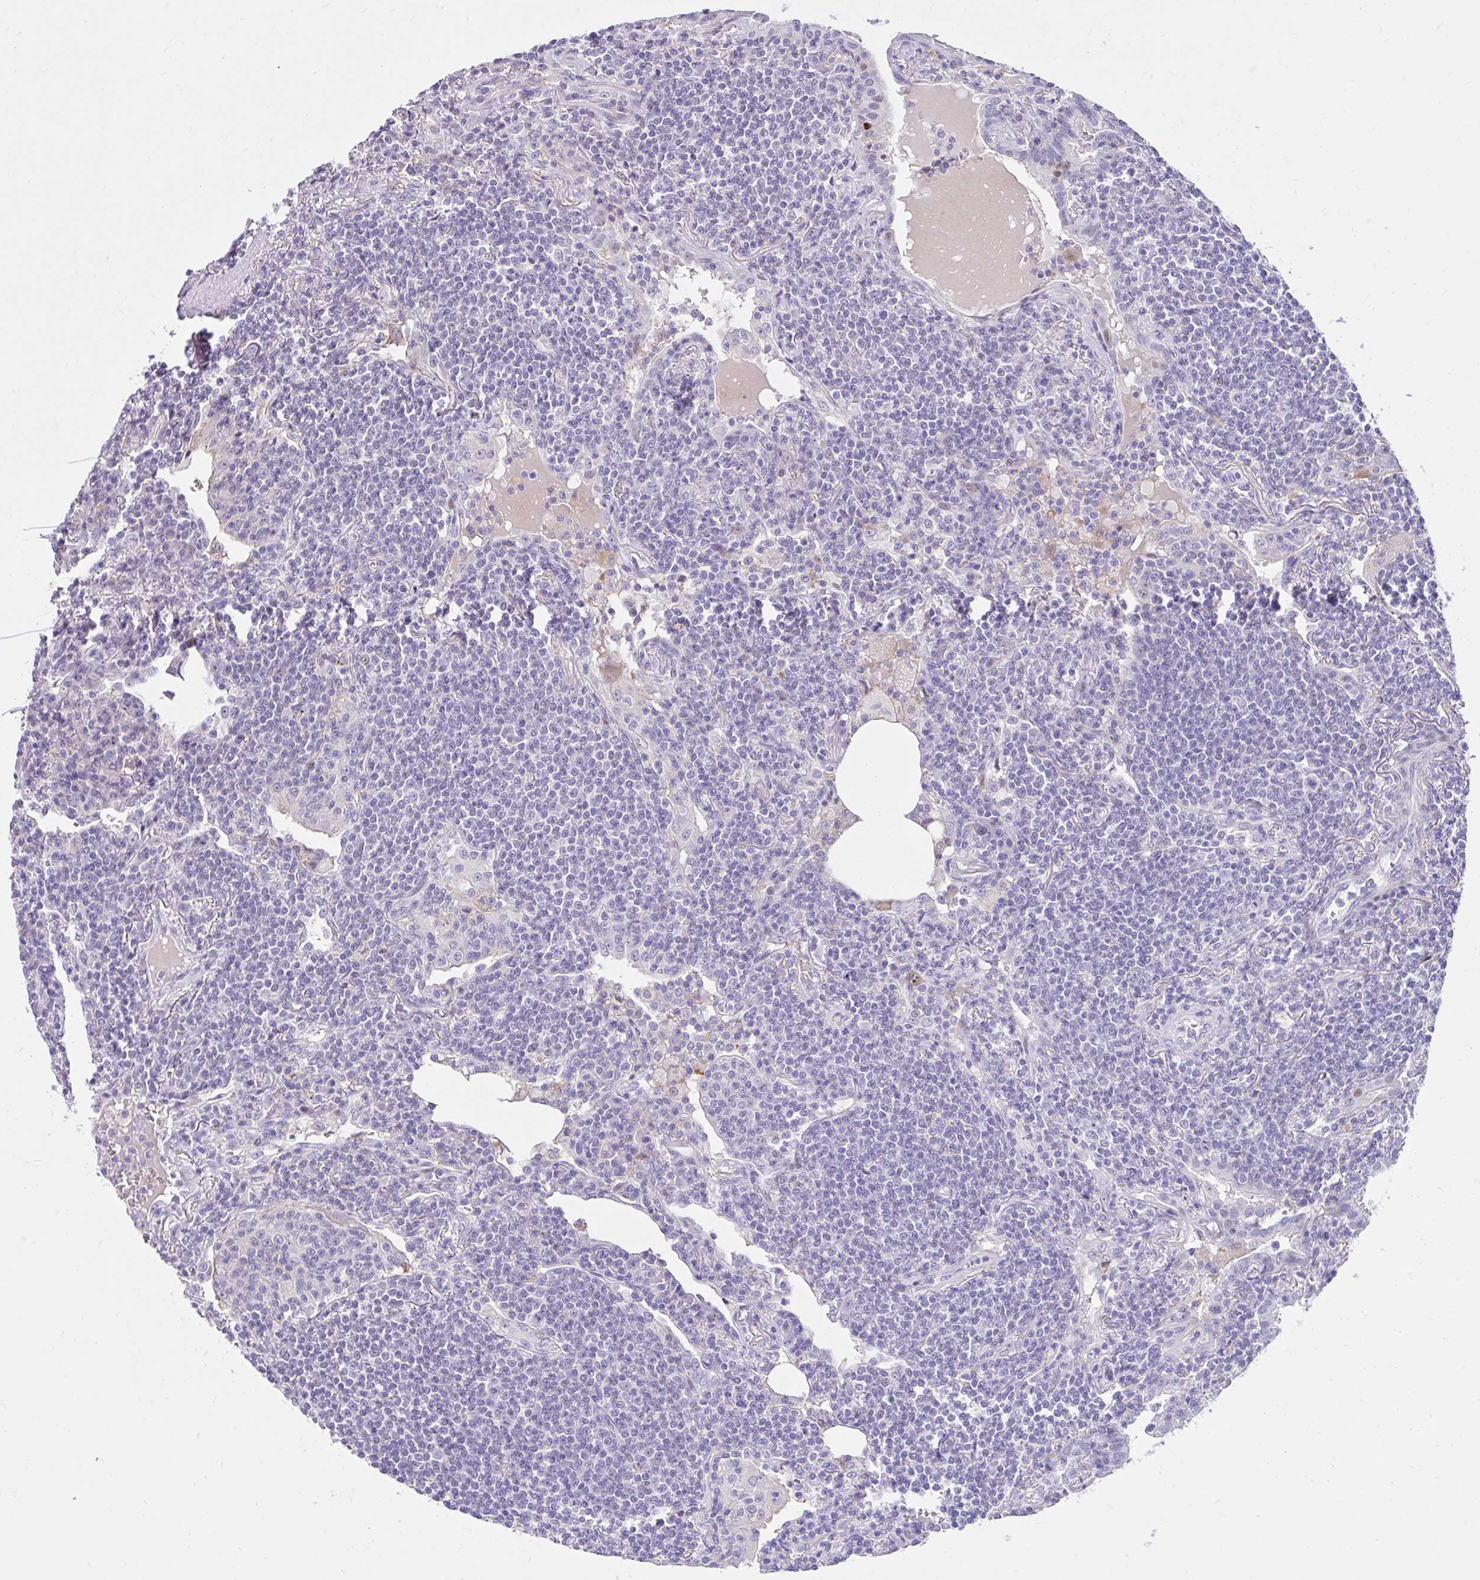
{"staining": {"intensity": "negative", "quantity": "none", "location": "none"}, "tissue": "lymphoma", "cell_type": "Tumor cells", "image_type": "cancer", "snomed": [{"axis": "morphology", "description": "Malignant lymphoma, non-Hodgkin's type, Low grade"}, {"axis": "topography", "description": "Lung"}], "caption": "IHC photomicrograph of neoplastic tissue: lymphoma stained with DAB reveals no significant protein positivity in tumor cells.", "gene": "NHLH2", "patient": {"sex": "female", "age": 71}}